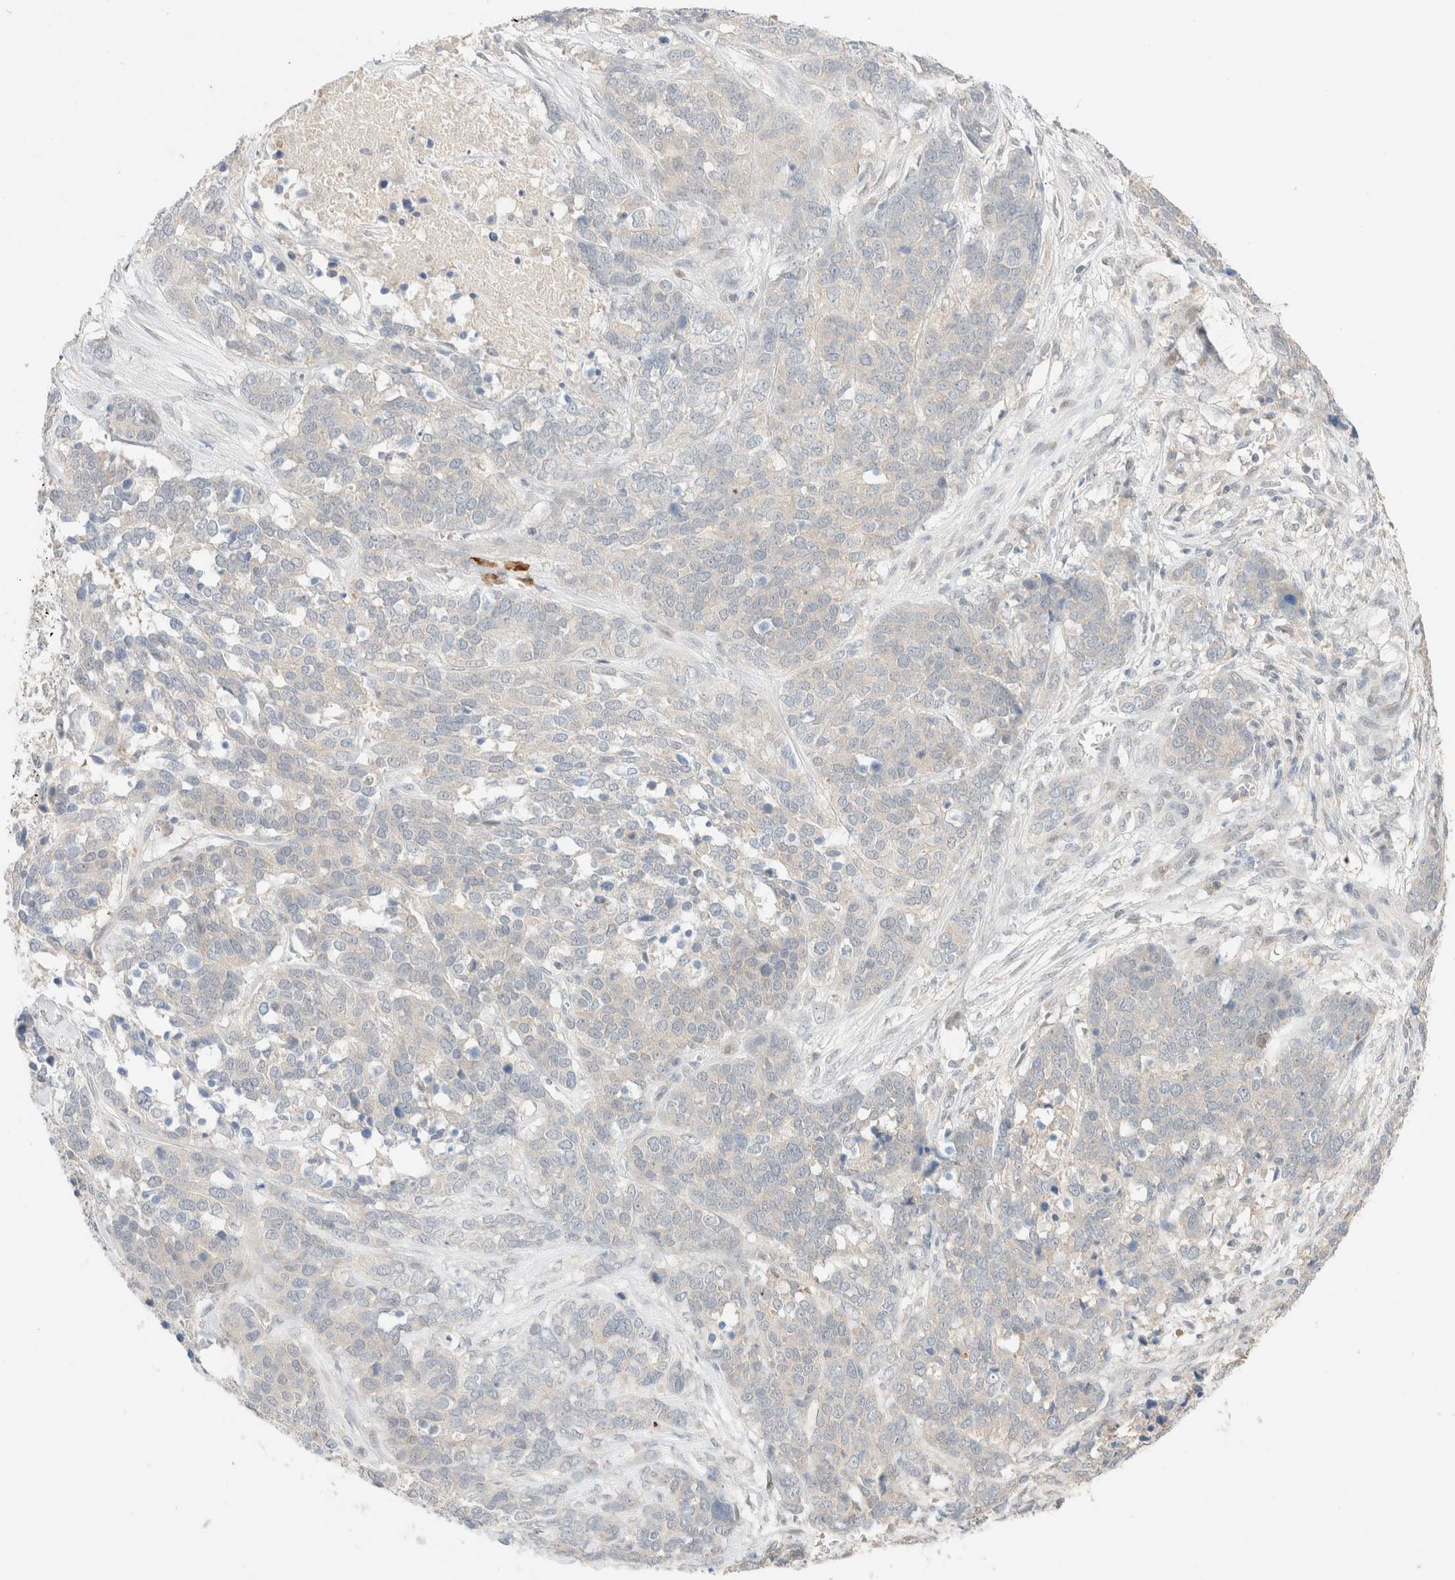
{"staining": {"intensity": "negative", "quantity": "none", "location": "none"}, "tissue": "ovarian cancer", "cell_type": "Tumor cells", "image_type": "cancer", "snomed": [{"axis": "morphology", "description": "Cystadenocarcinoma, serous, NOS"}, {"axis": "topography", "description": "Ovary"}], "caption": "Human serous cystadenocarcinoma (ovarian) stained for a protein using IHC displays no staining in tumor cells.", "gene": "SGSM2", "patient": {"sex": "female", "age": 44}}